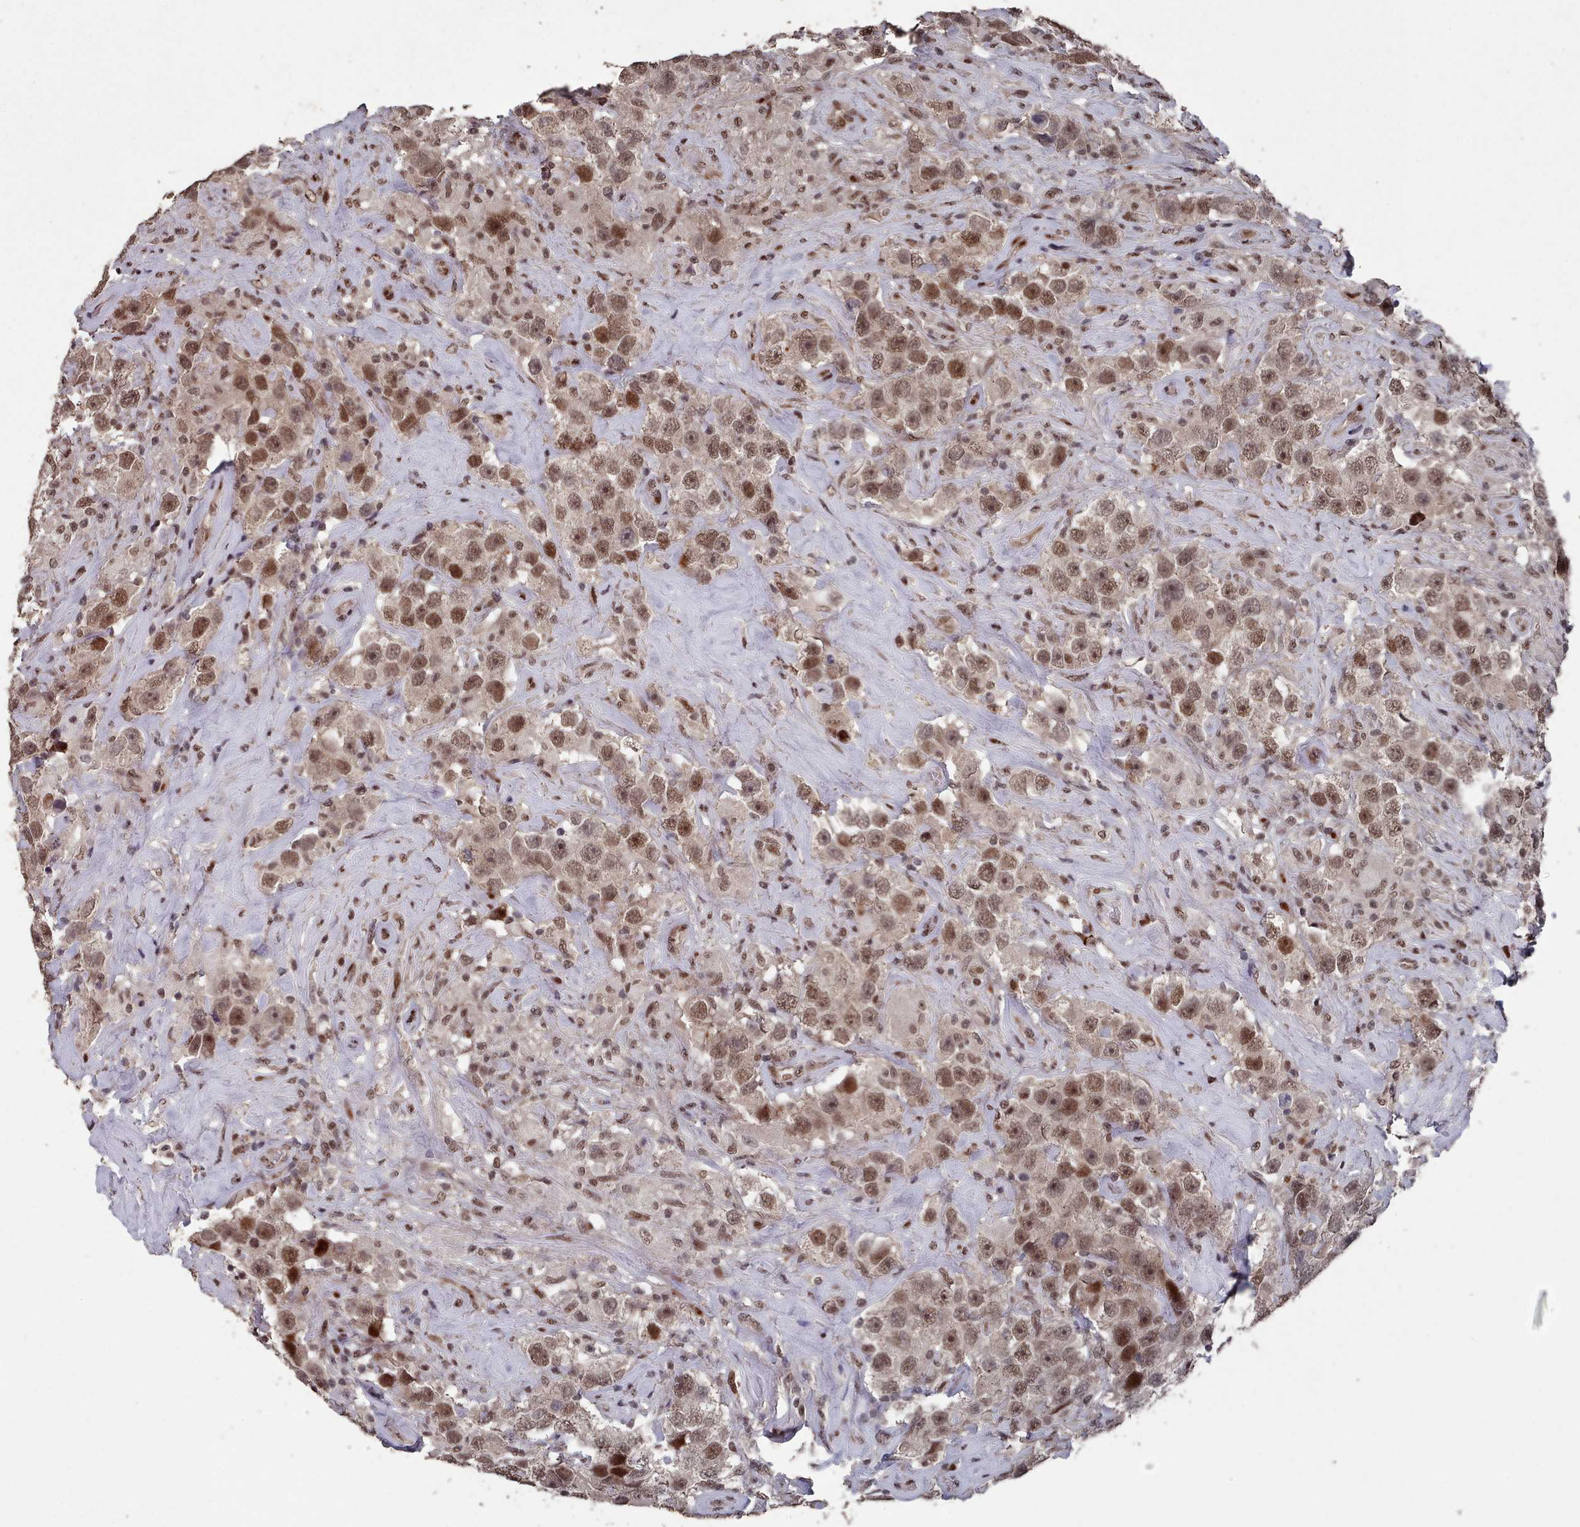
{"staining": {"intensity": "moderate", "quantity": ">75%", "location": "nuclear"}, "tissue": "testis cancer", "cell_type": "Tumor cells", "image_type": "cancer", "snomed": [{"axis": "morphology", "description": "Seminoma, NOS"}, {"axis": "topography", "description": "Testis"}], "caption": "Immunohistochemical staining of testis cancer demonstrates medium levels of moderate nuclear protein staining in approximately >75% of tumor cells. The staining was performed using DAB to visualize the protein expression in brown, while the nuclei were stained in blue with hematoxylin (Magnification: 20x).", "gene": "PNRC2", "patient": {"sex": "male", "age": 49}}